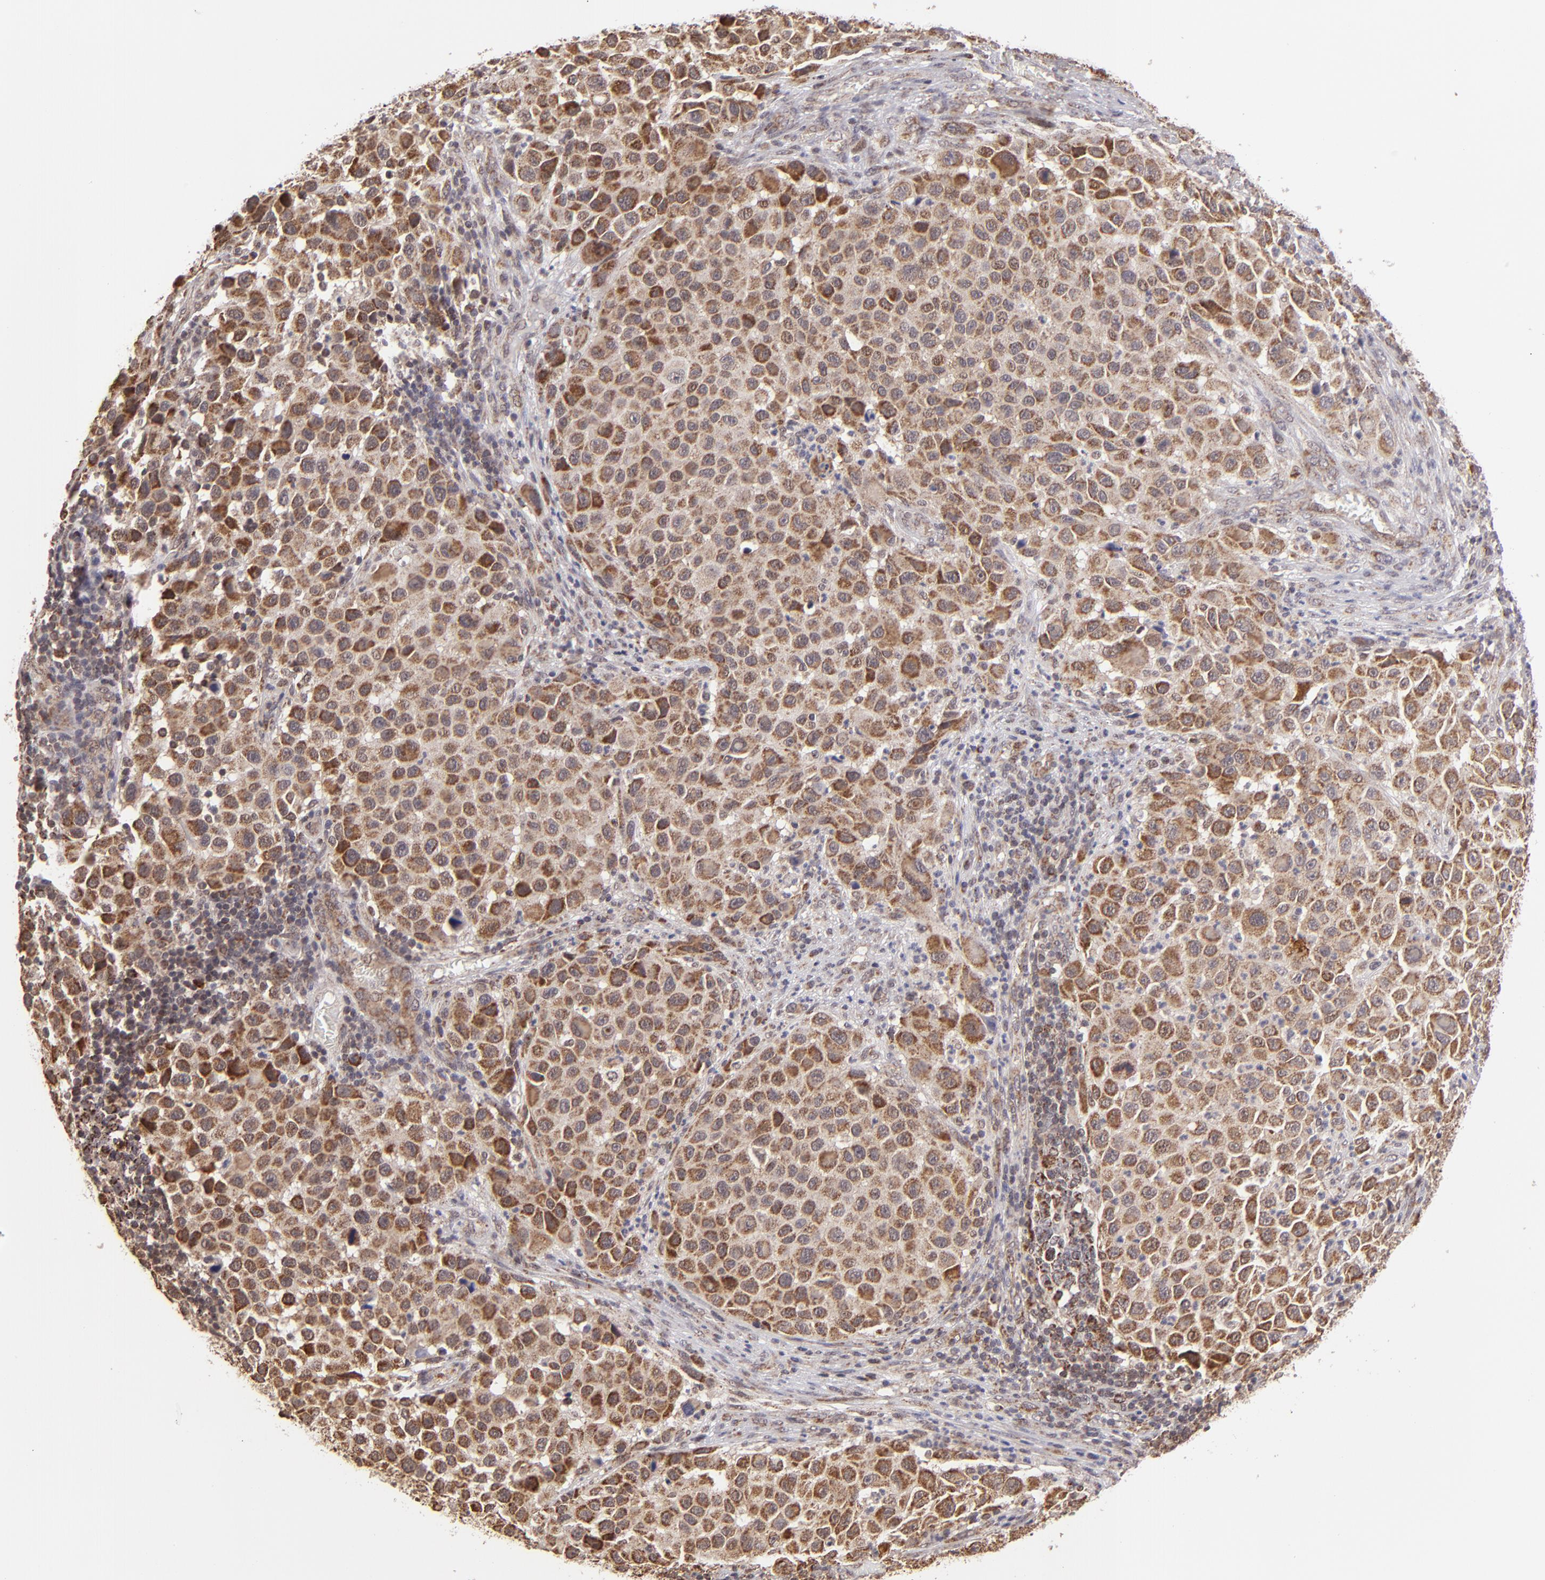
{"staining": {"intensity": "moderate", "quantity": "25%-75%", "location": "cytoplasmic/membranous"}, "tissue": "melanoma", "cell_type": "Tumor cells", "image_type": "cancer", "snomed": [{"axis": "morphology", "description": "Malignant melanoma, Metastatic site"}, {"axis": "topography", "description": "Lymph node"}], "caption": "Protein staining exhibits moderate cytoplasmic/membranous expression in about 25%-75% of tumor cells in malignant melanoma (metastatic site).", "gene": "SLC15A1", "patient": {"sex": "male", "age": 61}}